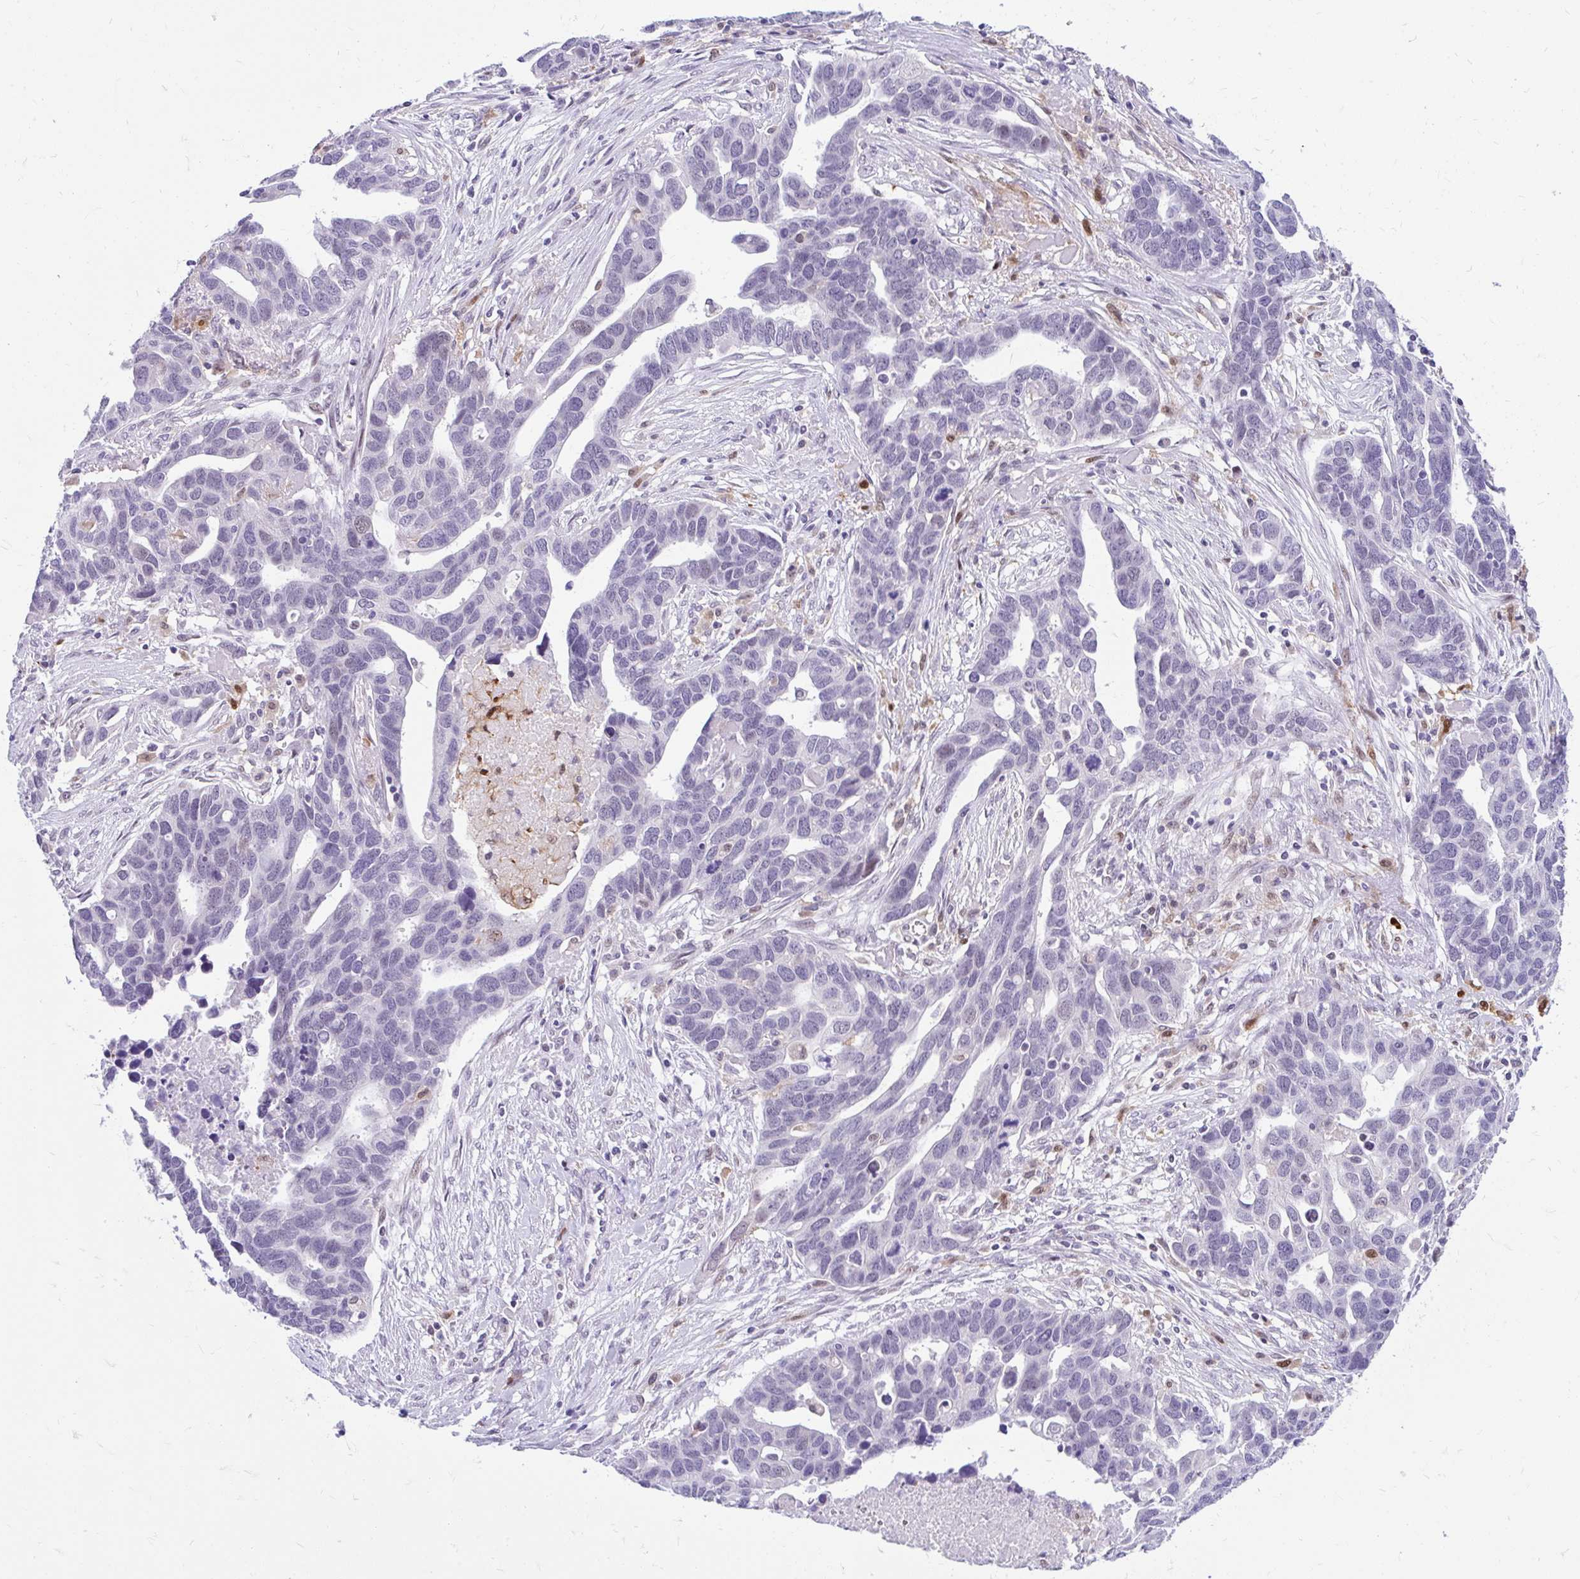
{"staining": {"intensity": "negative", "quantity": "none", "location": "none"}, "tissue": "ovarian cancer", "cell_type": "Tumor cells", "image_type": "cancer", "snomed": [{"axis": "morphology", "description": "Cystadenocarcinoma, serous, NOS"}, {"axis": "topography", "description": "Ovary"}], "caption": "A high-resolution micrograph shows immunohistochemistry (IHC) staining of serous cystadenocarcinoma (ovarian), which reveals no significant positivity in tumor cells.", "gene": "GLB1L2", "patient": {"sex": "female", "age": 54}}